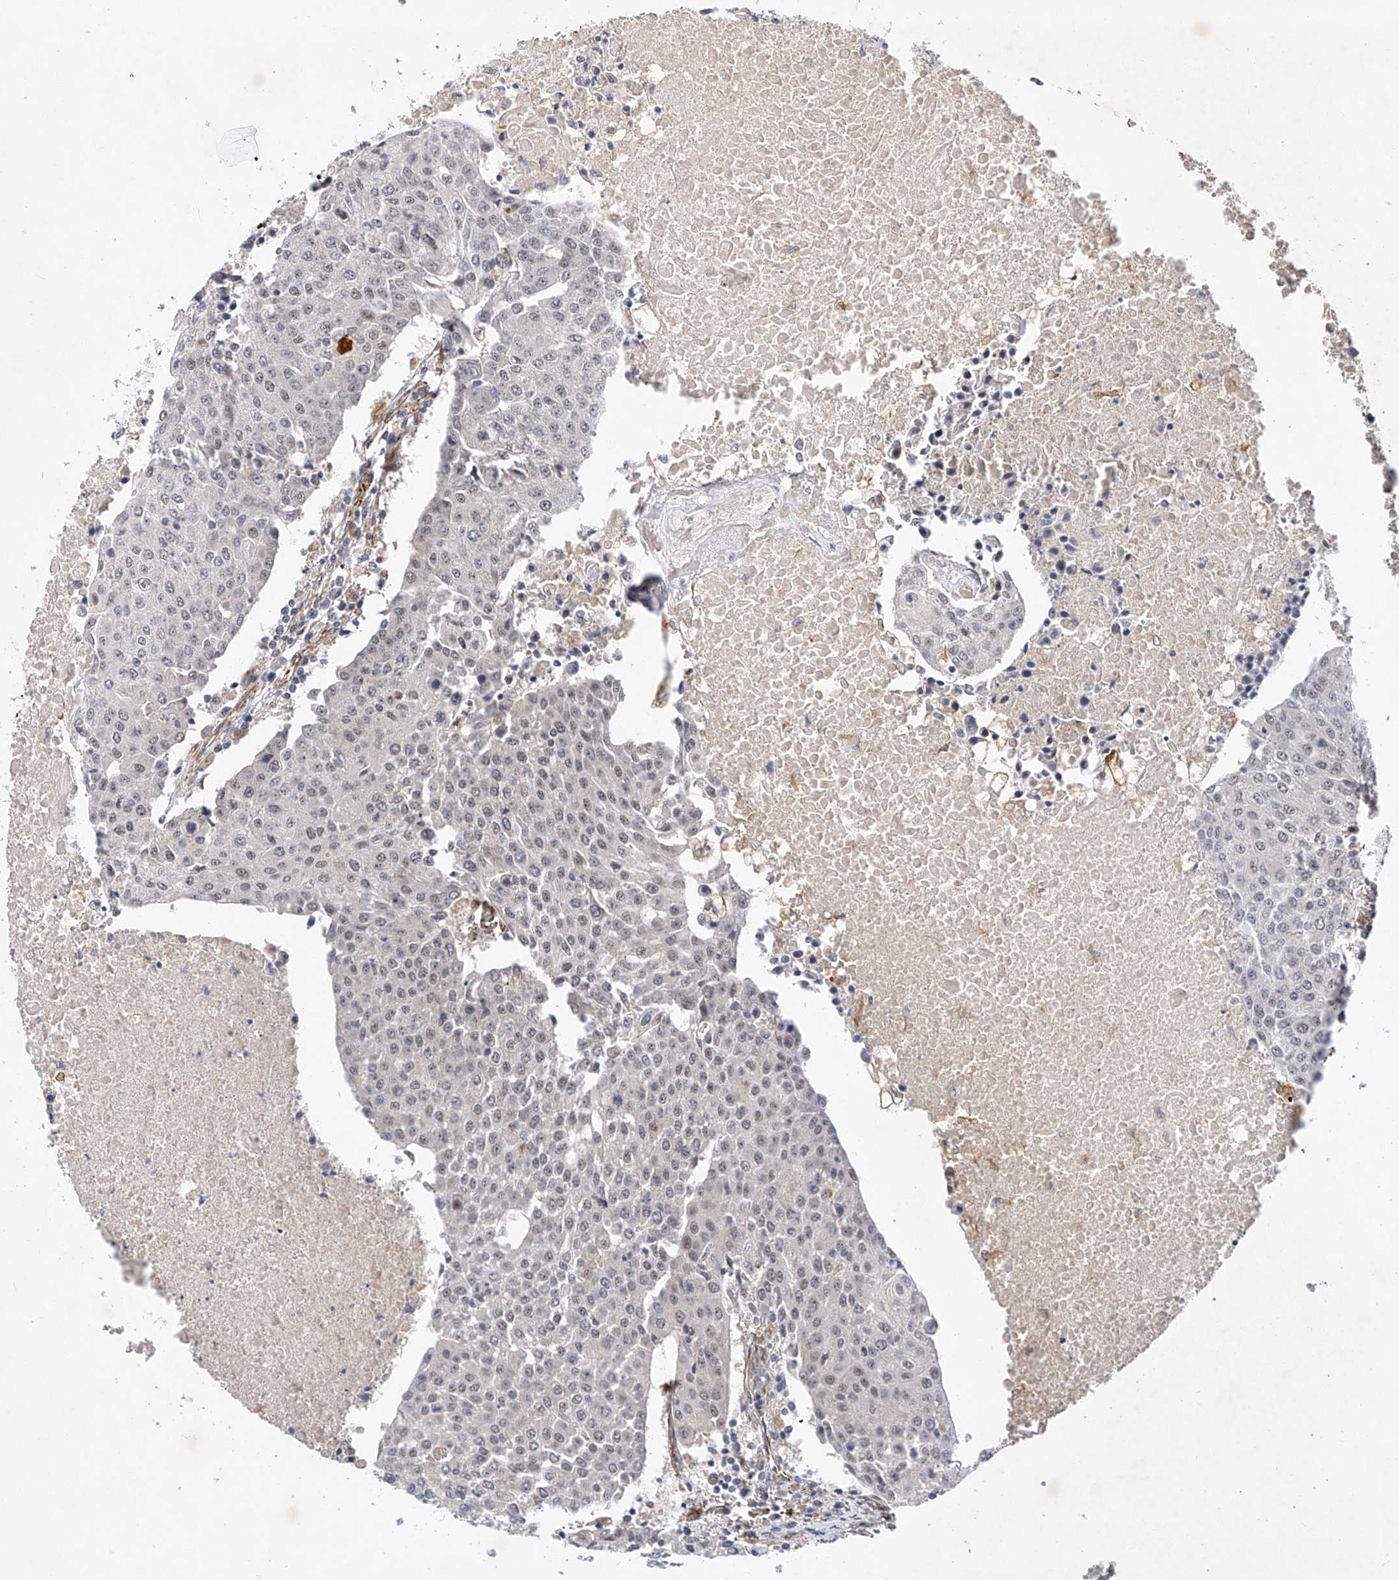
{"staining": {"intensity": "negative", "quantity": "none", "location": "none"}, "tissue": "urothelial cancer", "cell_type": "Tumor cells", "image_type": "cancer", "snomed": [{"axis": "morphology", "description": "Urothelial carcinoma, High grade"}, {"axis": "topography", "description": "Urinary bladder"}], "caption": "High magnification brightfield microscopy of urothelial carcinoma (high-grade) stained with DAB (3,3'-diaminobenzidine) (brown) and counterstained with hematoxylin (blue): tumor cells show no significant staining.", "gene": "AMD1", "patient": {"sex": "female", "age": 85}}